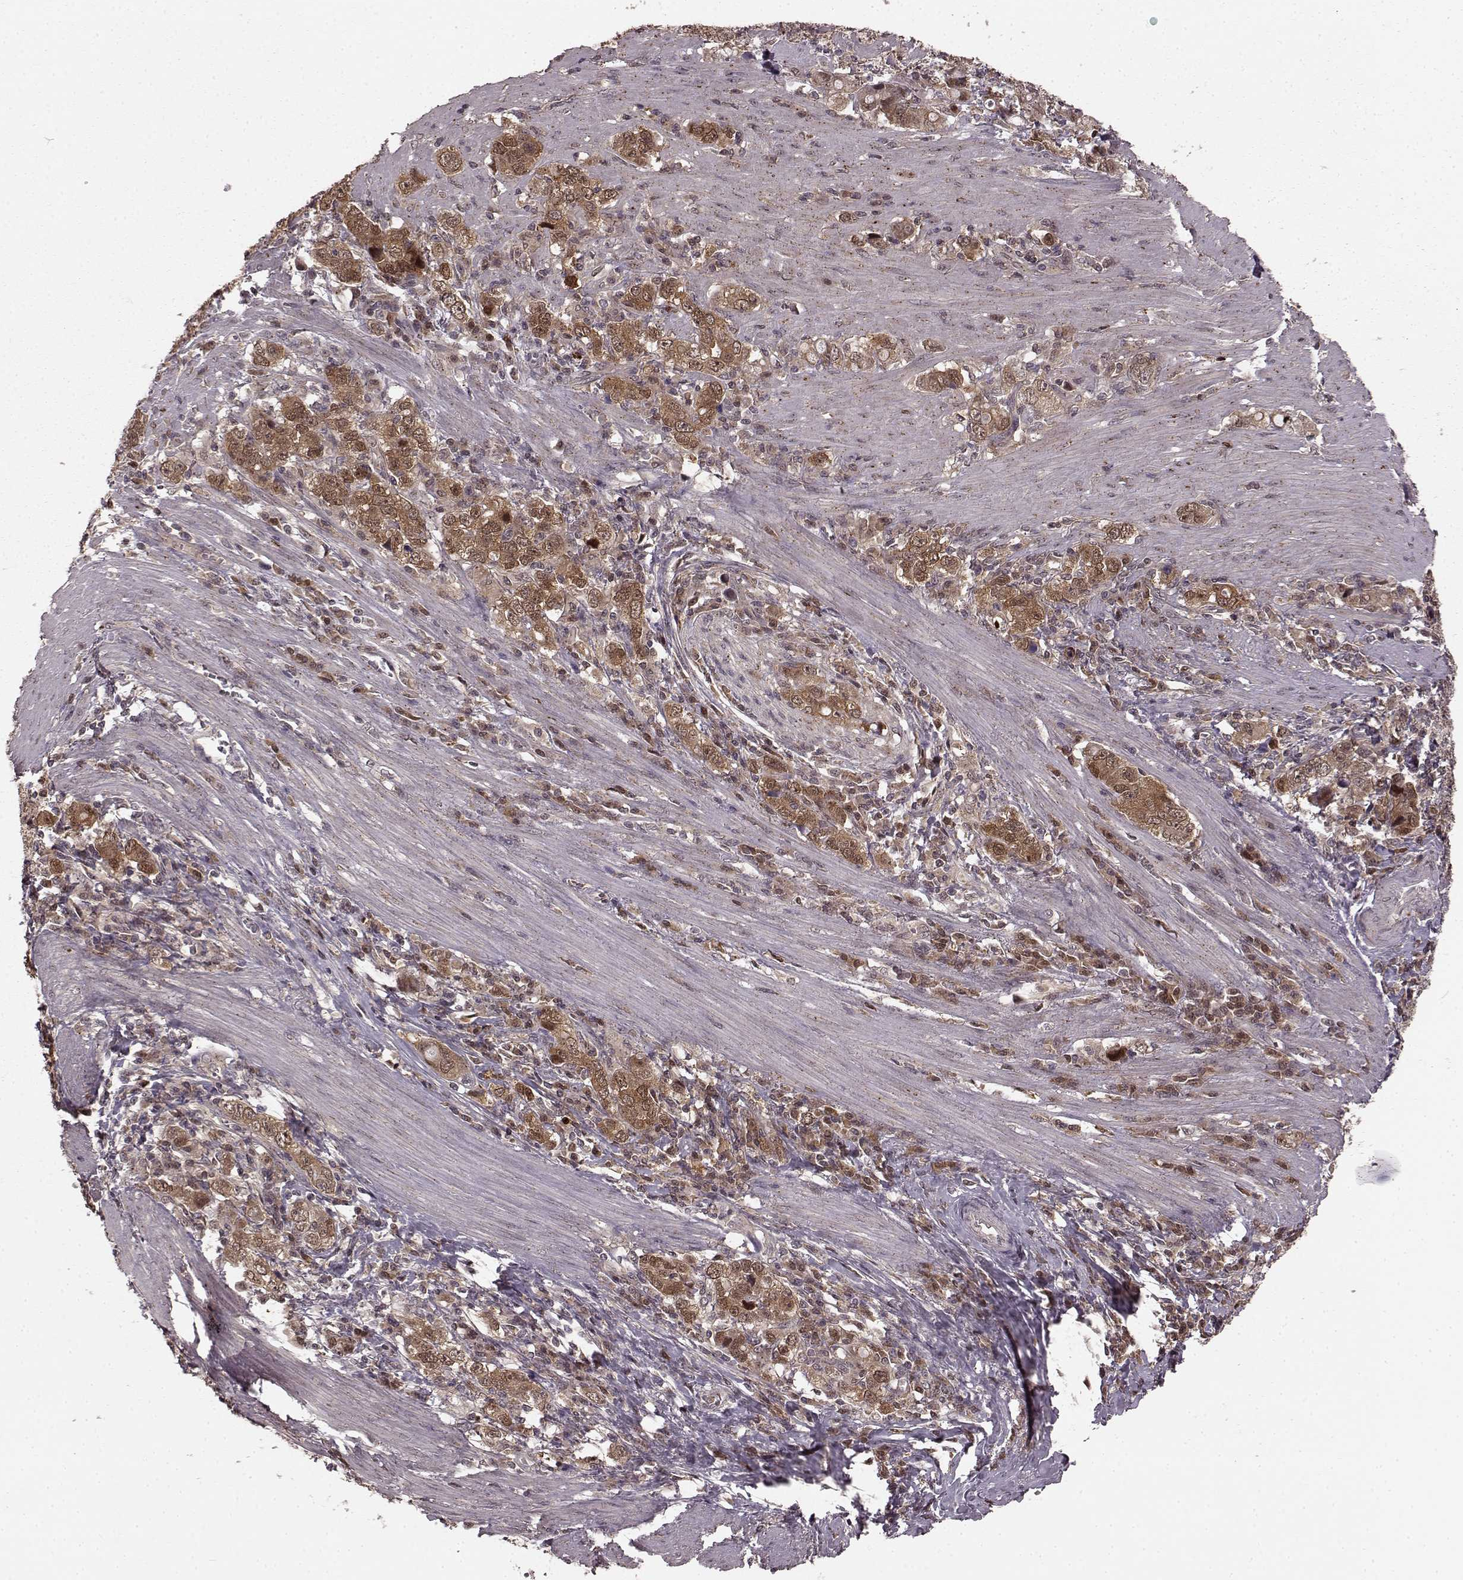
{"staining": {"intensity": "moderate", "quantity": "25%-75%", "location": "cytoplasmic/membranous,nuclear"}, "tissue": "stomach cancer", "cell_type": "Tumor cells", "image_type": "cancer", "snomed": [{"axis": "morphology", "description": "Adenocarcinoma, NOS"}, {"axis": "topography", "description": "Stomach, lower"}], "caption": "Approximately 25%-75% of tumor cells in stomach cancer (adenocarcinoma) demonstrate moderate cytoplasmic/membranous and nuclear protein positivity as visualized by brown immunohistochemical staining.", "gene": "GSS", "patient": {"sex": "female", "age": 72}}